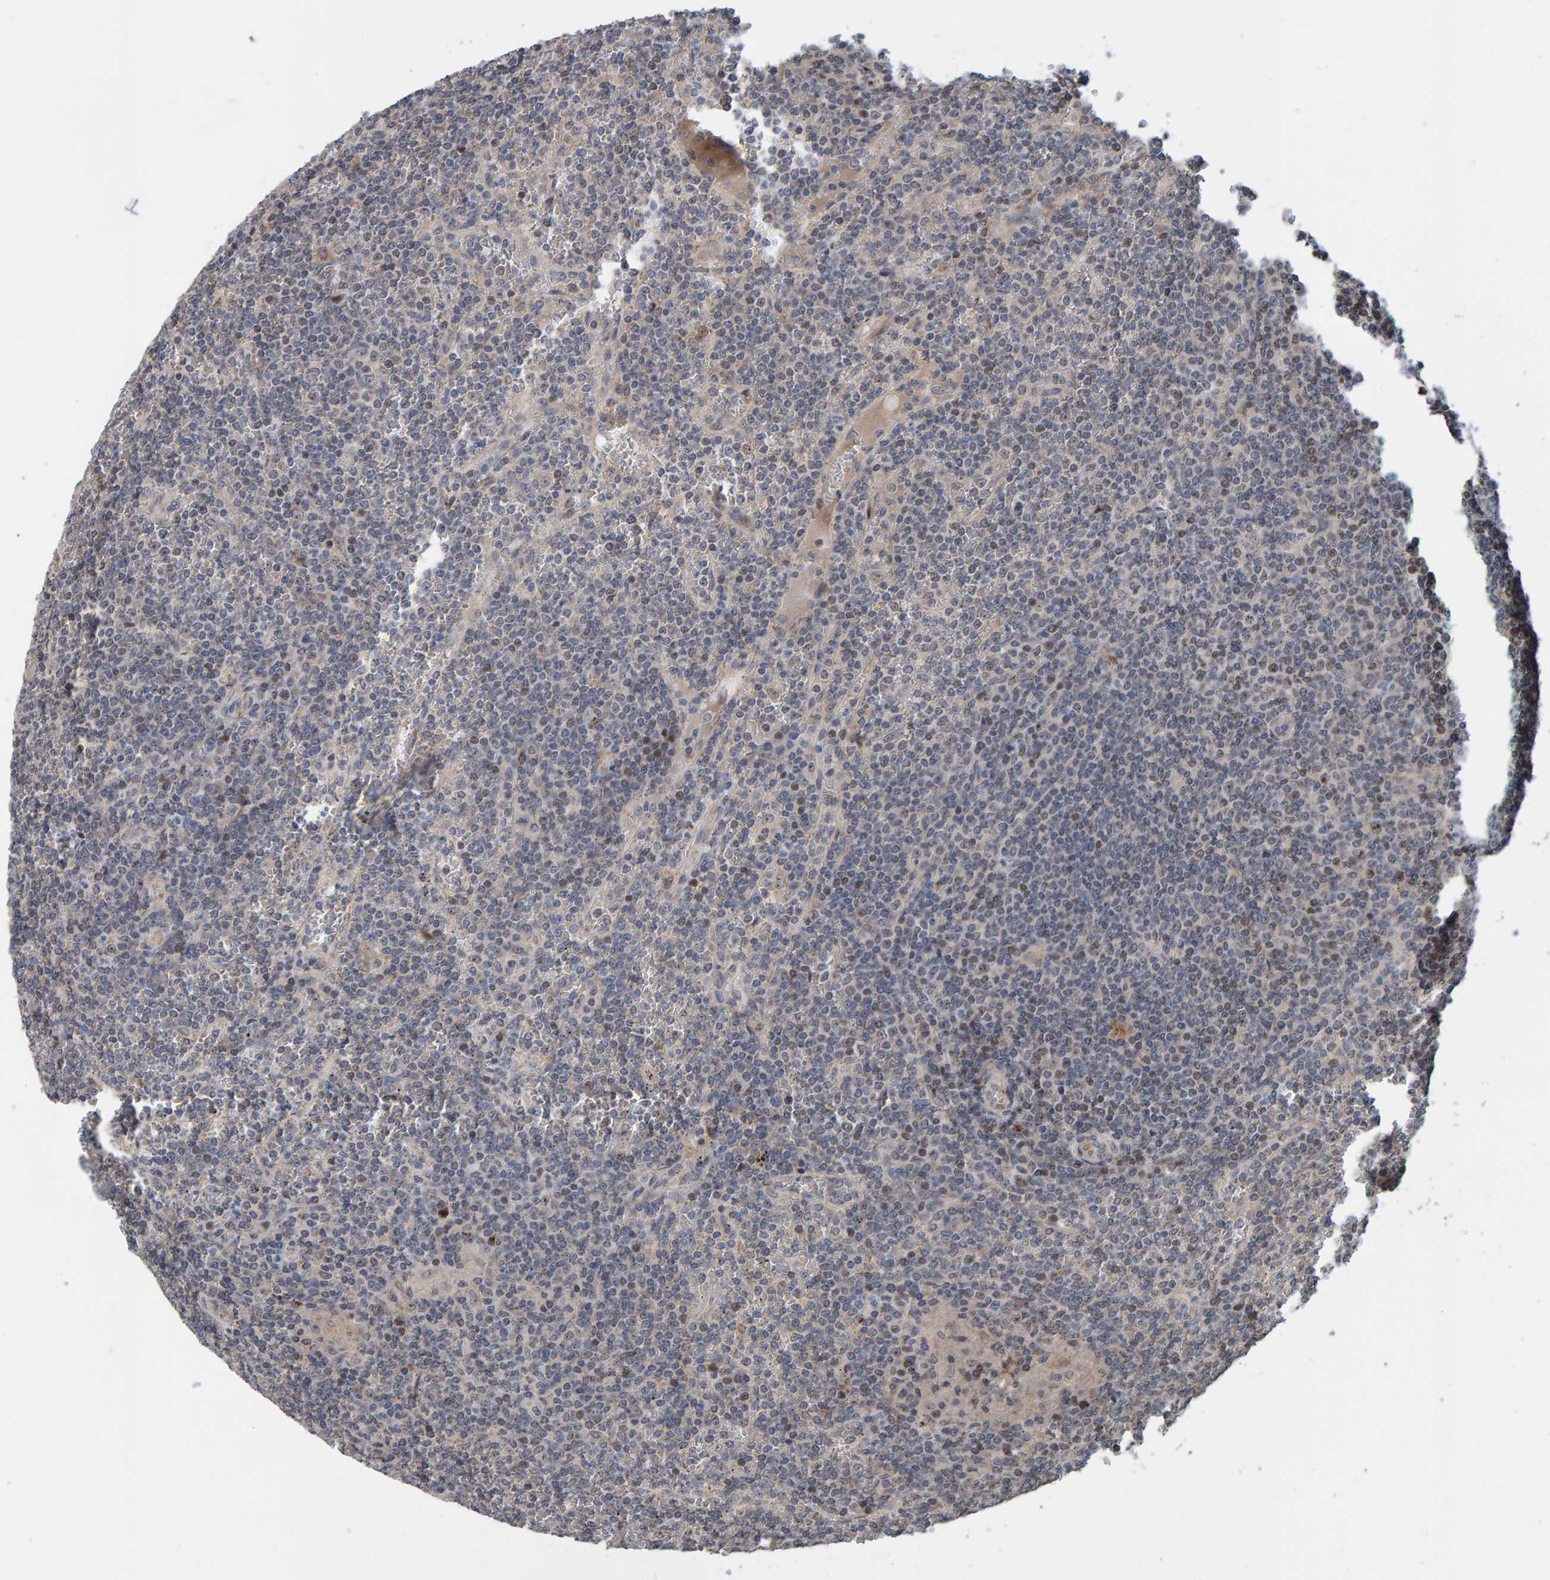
{"staining": {"intensity": "negative", "quantity": "none", "location": "none"}, "tissue": "lymphoma", "cell_type": "Tumor cells", "image_type": "cancer", "snomed": [{"axis": "morphology", "description": "Malignant lymphoma, non-Hodgkin's type, Low grade"}, {"axis": "topography", "description": "Spleen"}], "caption": "The IHC histopathology image has no significant staining in tumor cells of low-grade malignant lymphoma, non-Hodgkin's type tissue.", "gene": "CCDC25", "patient": {"sex": "female", "age": 19}}